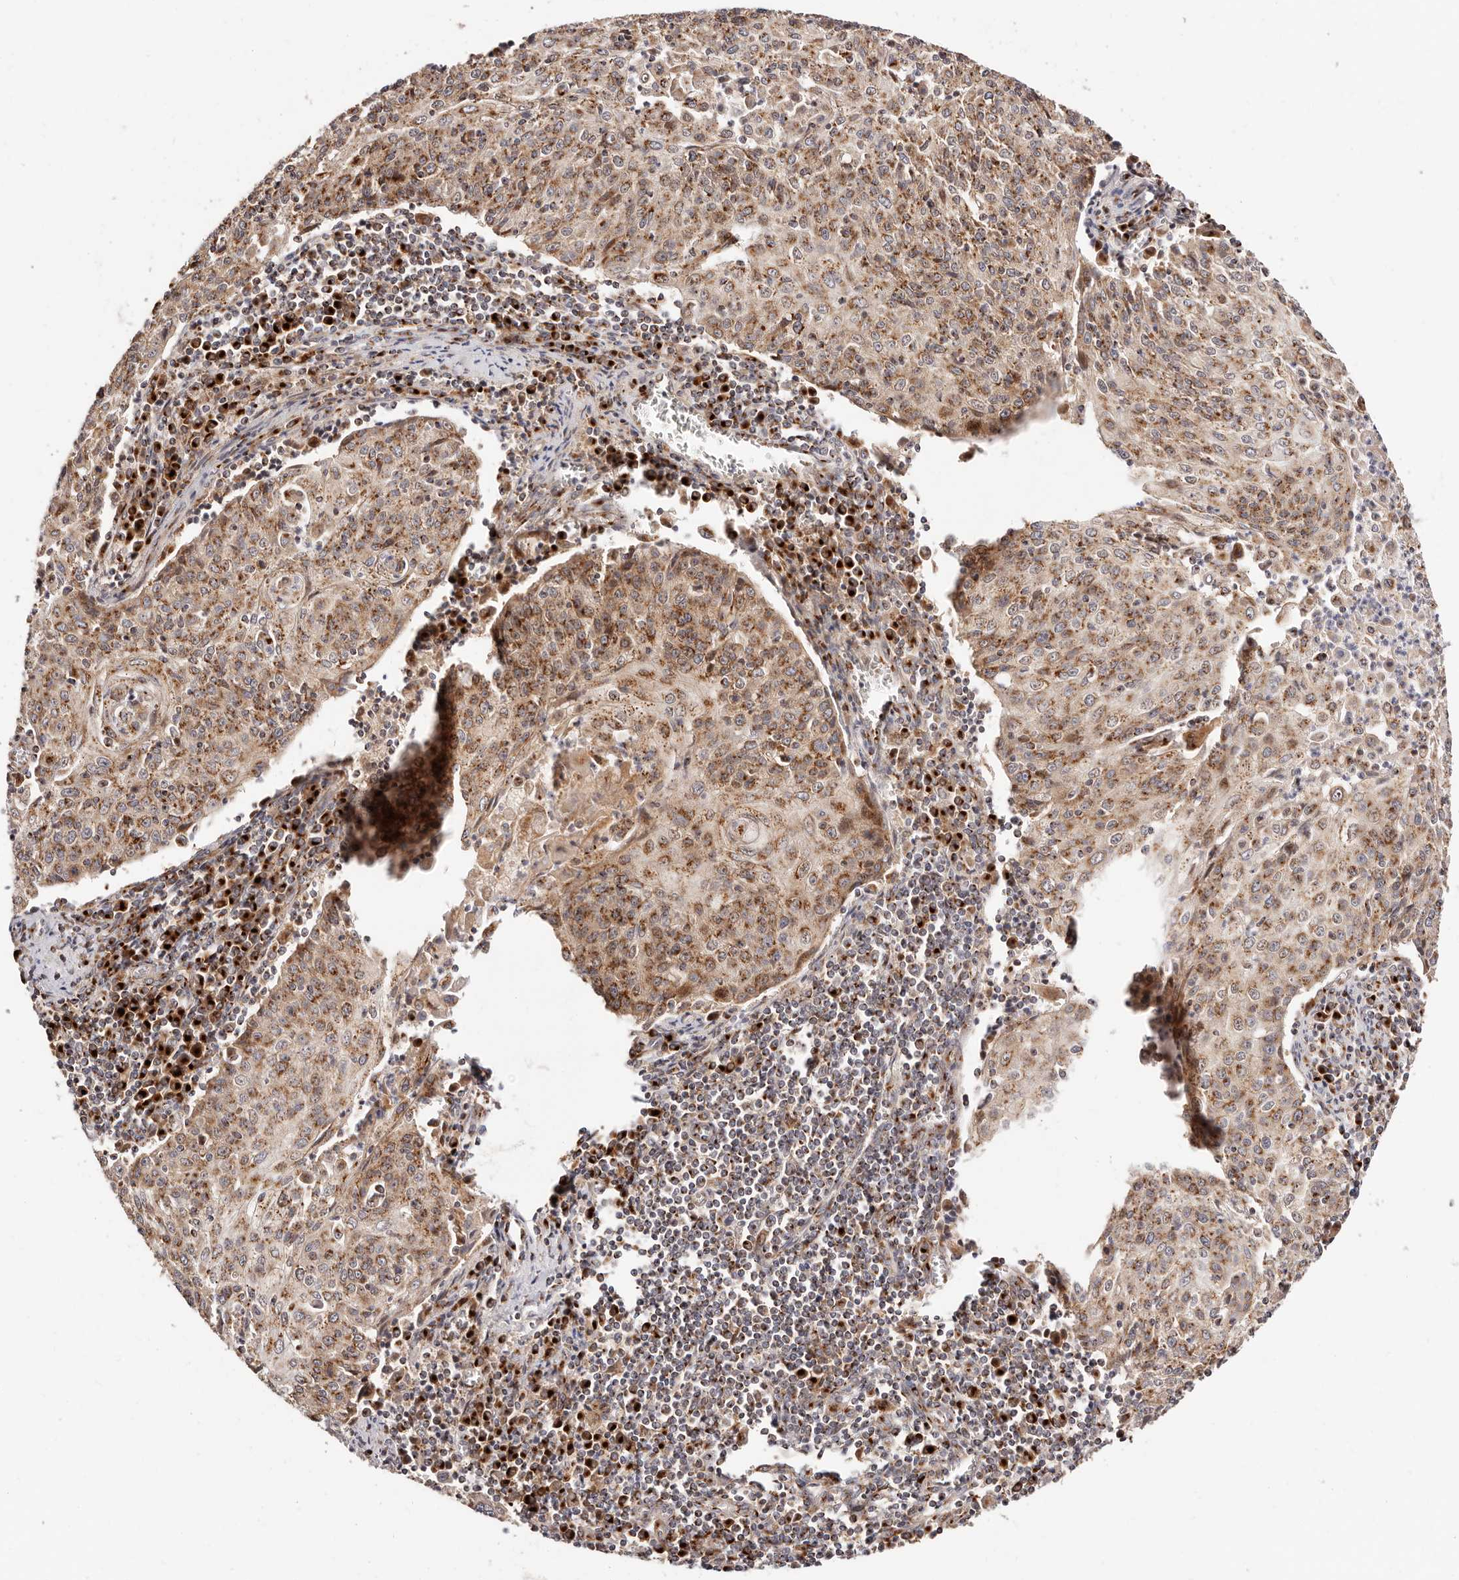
{"staining": {"intensity": "moderate", "quantity": ">75%", "location": "cytoplasmic/membranous"}, "tissue": "cervical cancer", "cell_type": "Tumor cells", "image_type": "cancer", "snomed": [{"axis": "morphology", "description": "Squamous cell carcinoma, NOS"}, {"axis": "topography", "description": "Cervix"}], "caption": "Human cervical cancer (squamous cell carcinoma) stained with a protein marker shows moderate staining in tumor cells.", "gene": "MAPK6", "patient": {"sex": "female", "age": 48}}